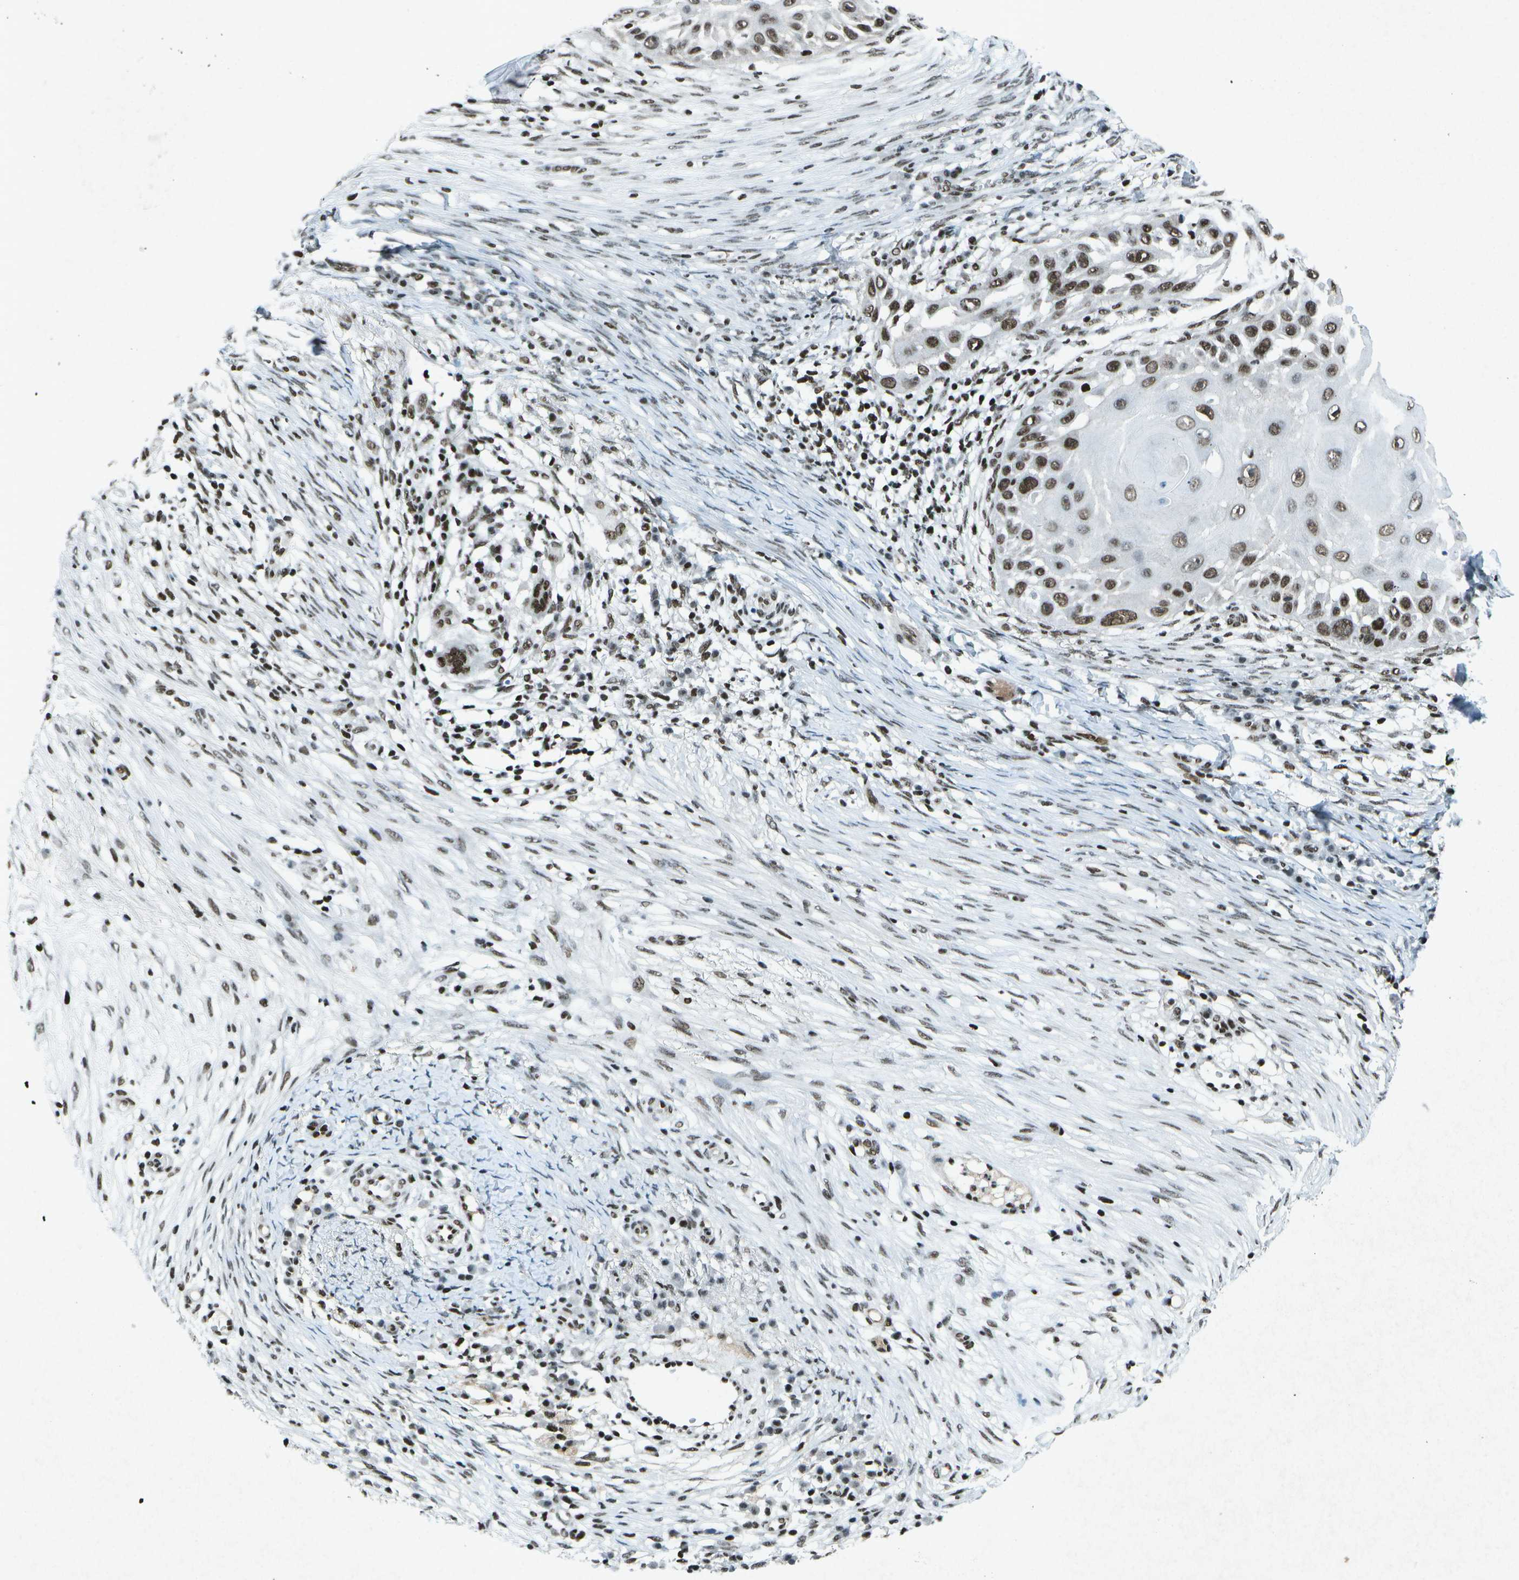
{"staining": {"intensity": "moderate", "quantity": ">75%", "location": "nuclear"}, "tissue": "skin cancer", "cell_type": "Tumor cells", "image_type": "cancer", "snomed": [{"axis": "morphology", "description": "Squamous cell carcinoma, NOS"}, {"axis": "topography", "description": "Skin"}], "caption": "This histopathology image shows skin squamous cell carcinoma stained with immunohistochemistry (IHC) to label a protein in brown. The nuclear of tumor cells show moderate positivity for the protein. Nuclei are counter-stained blue.", "gene": "MTA2", "patient": {"sex": "female", "age": 44}}